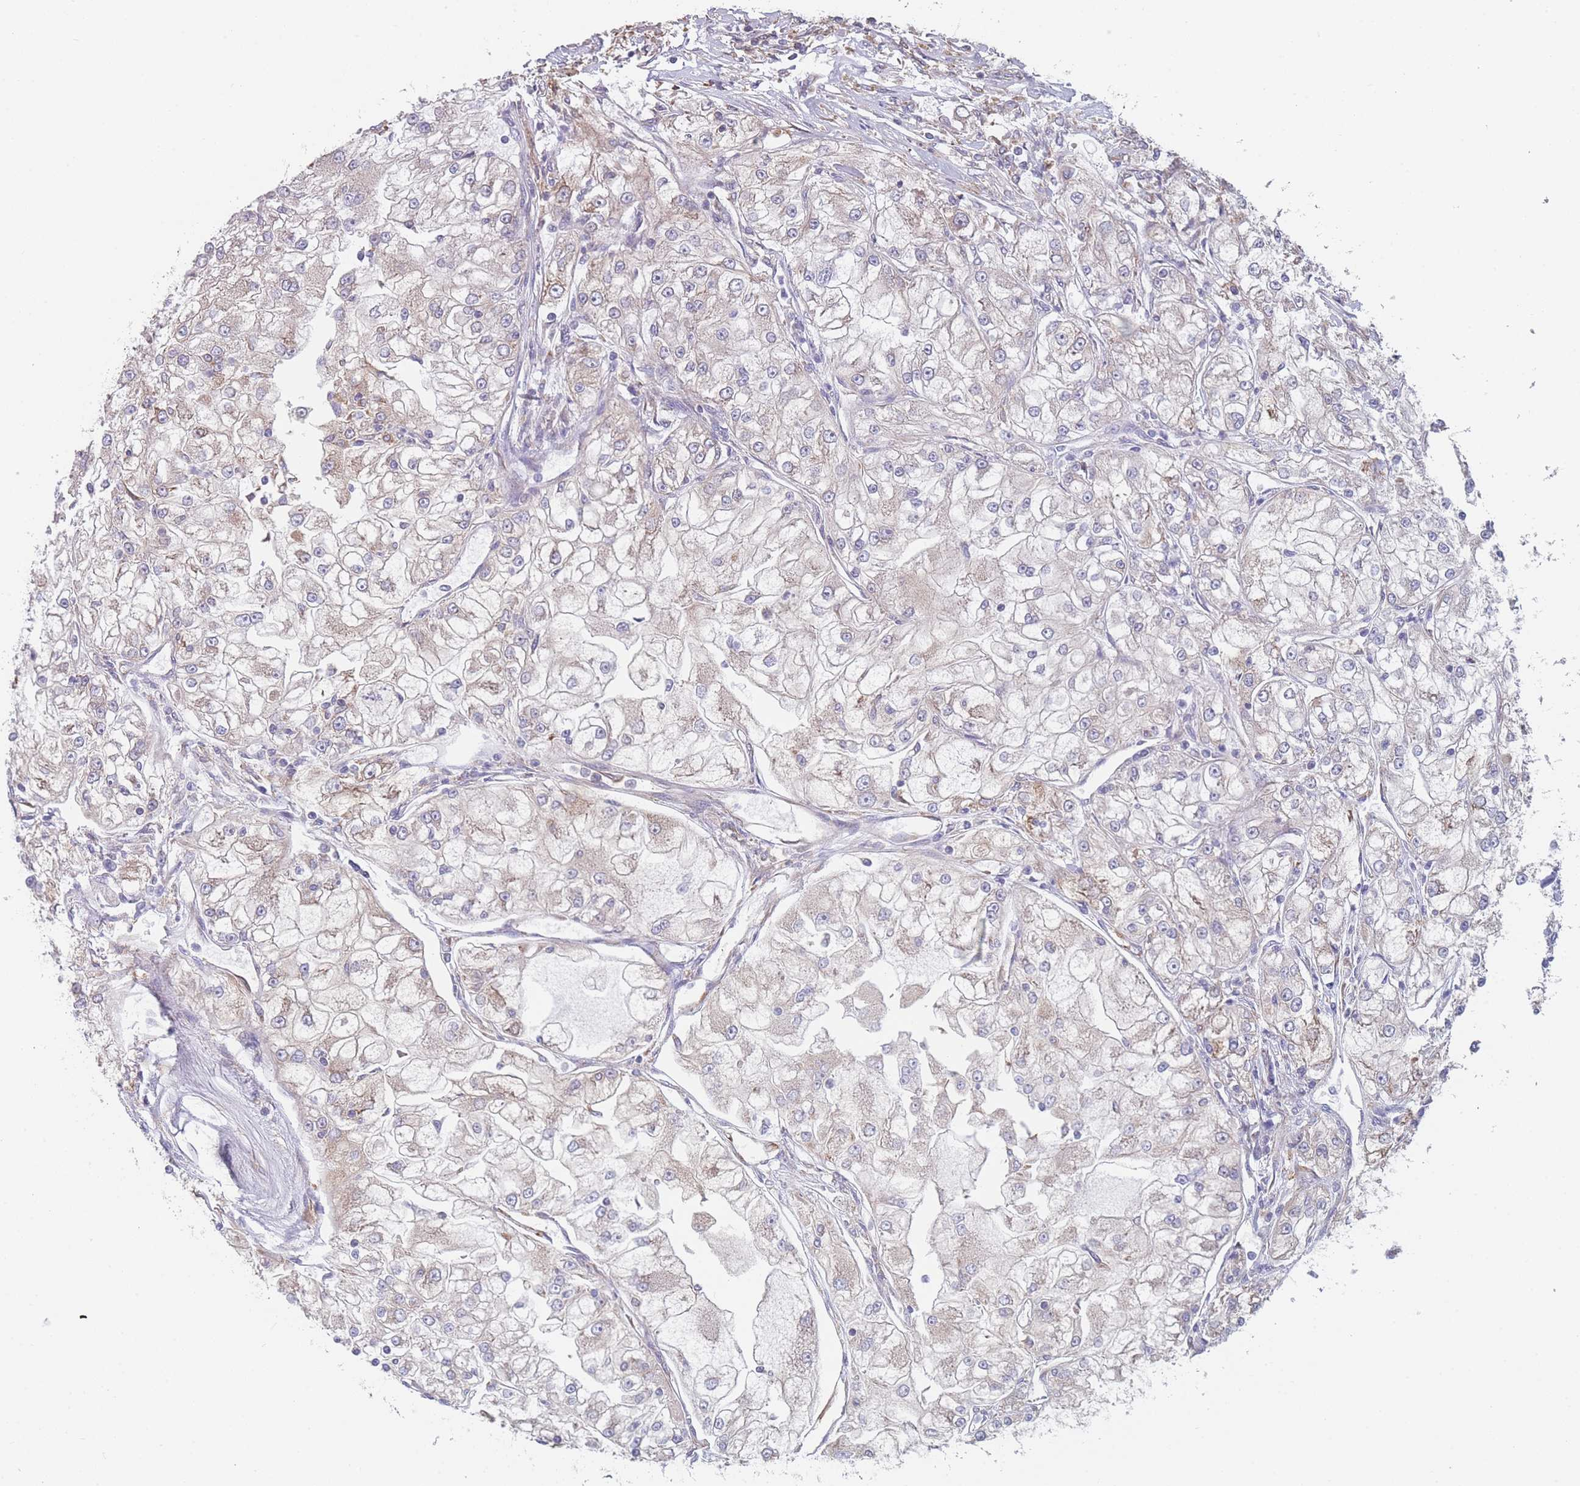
{"staining": {"intensity": "negative", "quantity": "none", "location": "none"}, "tissue": "renal cancer", "cell_type": "Tumor cells", "image_type": "cancer", "snomed": [{"axis": "morphology", "description": "Adenocarcinoma, NOS"}, {"axis": "topography", "description": "Kidney"}], "caption": "An immunohistochemistry histopathology image of adenocarcinoma (renal) is shown. There is no staining in tumor cells of adenocarcinoma (renal).", "gene": "OR7C2", "patient": {"sex": "female", "age": 72}}